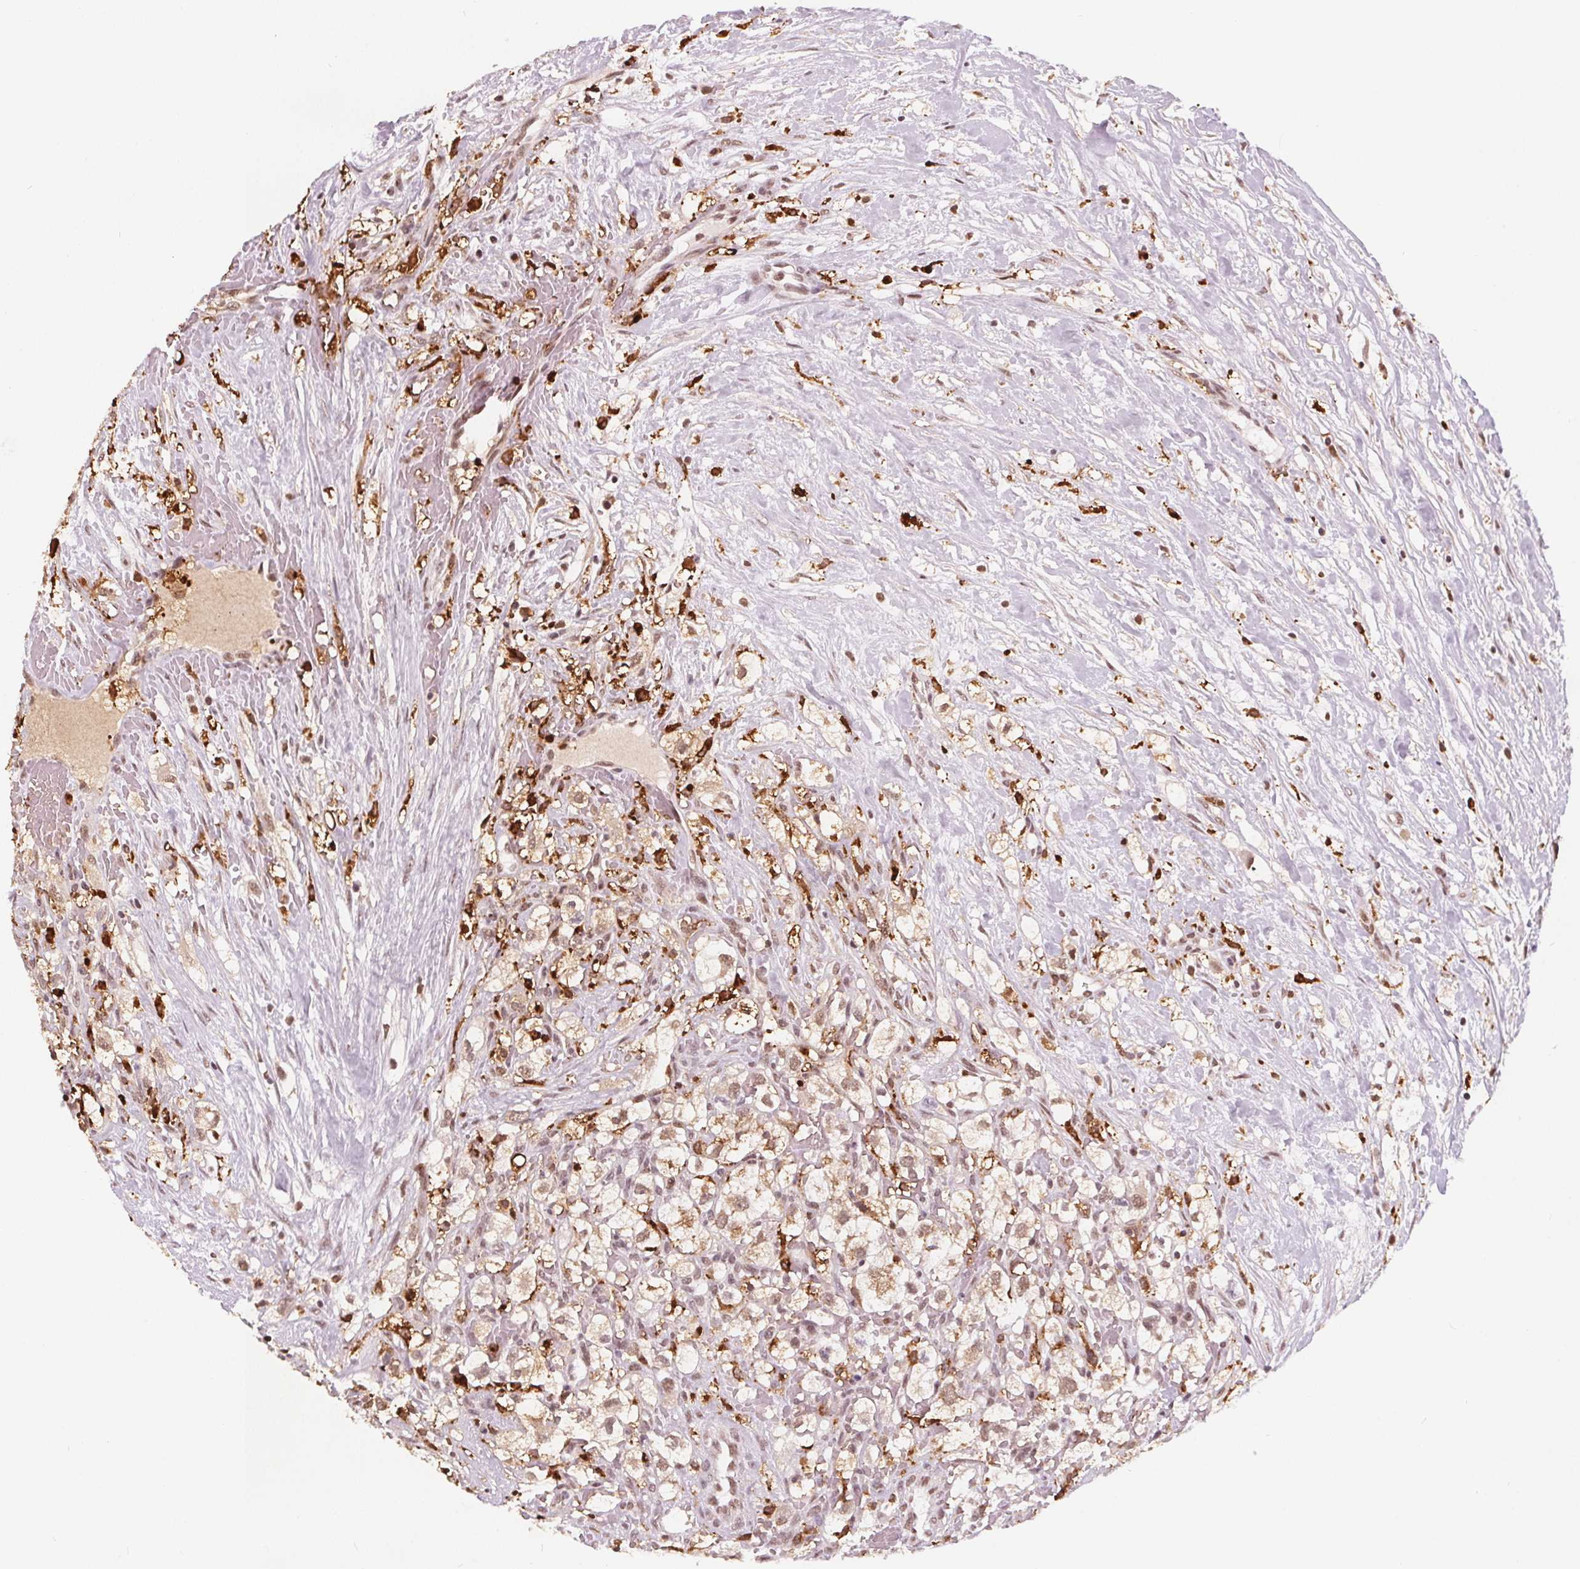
{"staining": {"intensity": "moderate", "quantity": ">75%", "location": "nuclear"}, "tissue": "renal cancer", "cell_type": "Tumor cells", "image_type": "cancer", "snomed": [{"axis": "morphology", "description": "Adenocarcinoma, NOS"}, {"axis": "topography", "description": "Kidney"}], "caption": "DAB immunohistochemical staining of renal cancer (adenocarcinoma) displays moderate nuclear protein staining in about >75% of tumor cells. Using DAB (3,3'-diaminobenzidine) (brown) and hematoxylin (blue) stains, captured at high magnification using brightfield microscopy.", "gene": "DPM2", "patient": {"sex": "male", "age": 59}}